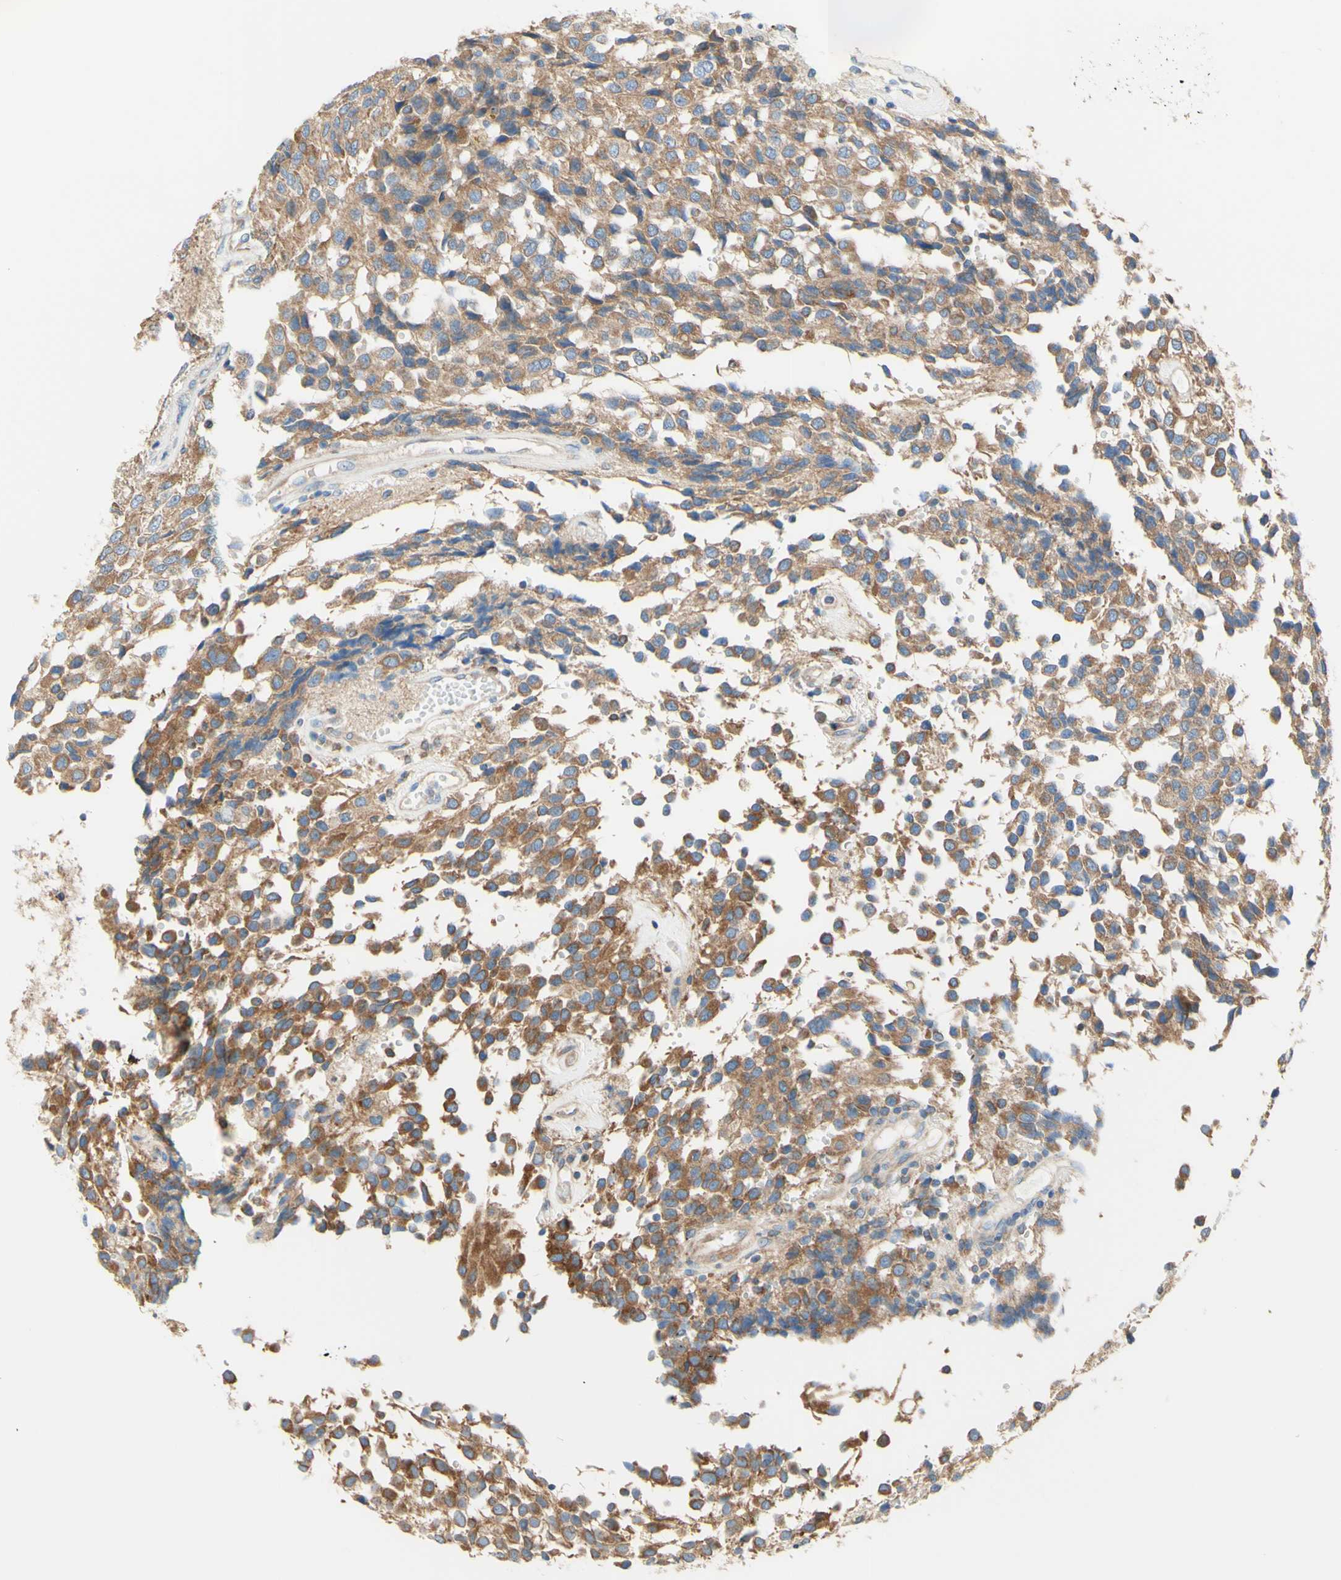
{"staining": {"intensity": "moderate", "quantity": ">75%", "location": "cytoplasmic/membranous"}, "tissue": "glioma", "cell_type": "Tumor cells", "image_type": "cancer", "snomed": [{"axis": "morphology", "description": "Glioma, malignant, High grade"}, {"axis": "topography", "description": "Brain"}], "caption": "High-grade glioma (malignant) tissue demonstrates moderate cytoplasmic/membranous positivity in about >75% of tumor cells, visualized by immunohistochemistry.", "gene": "RETREG2", "patient": {"sex": "male", "age": 32}}